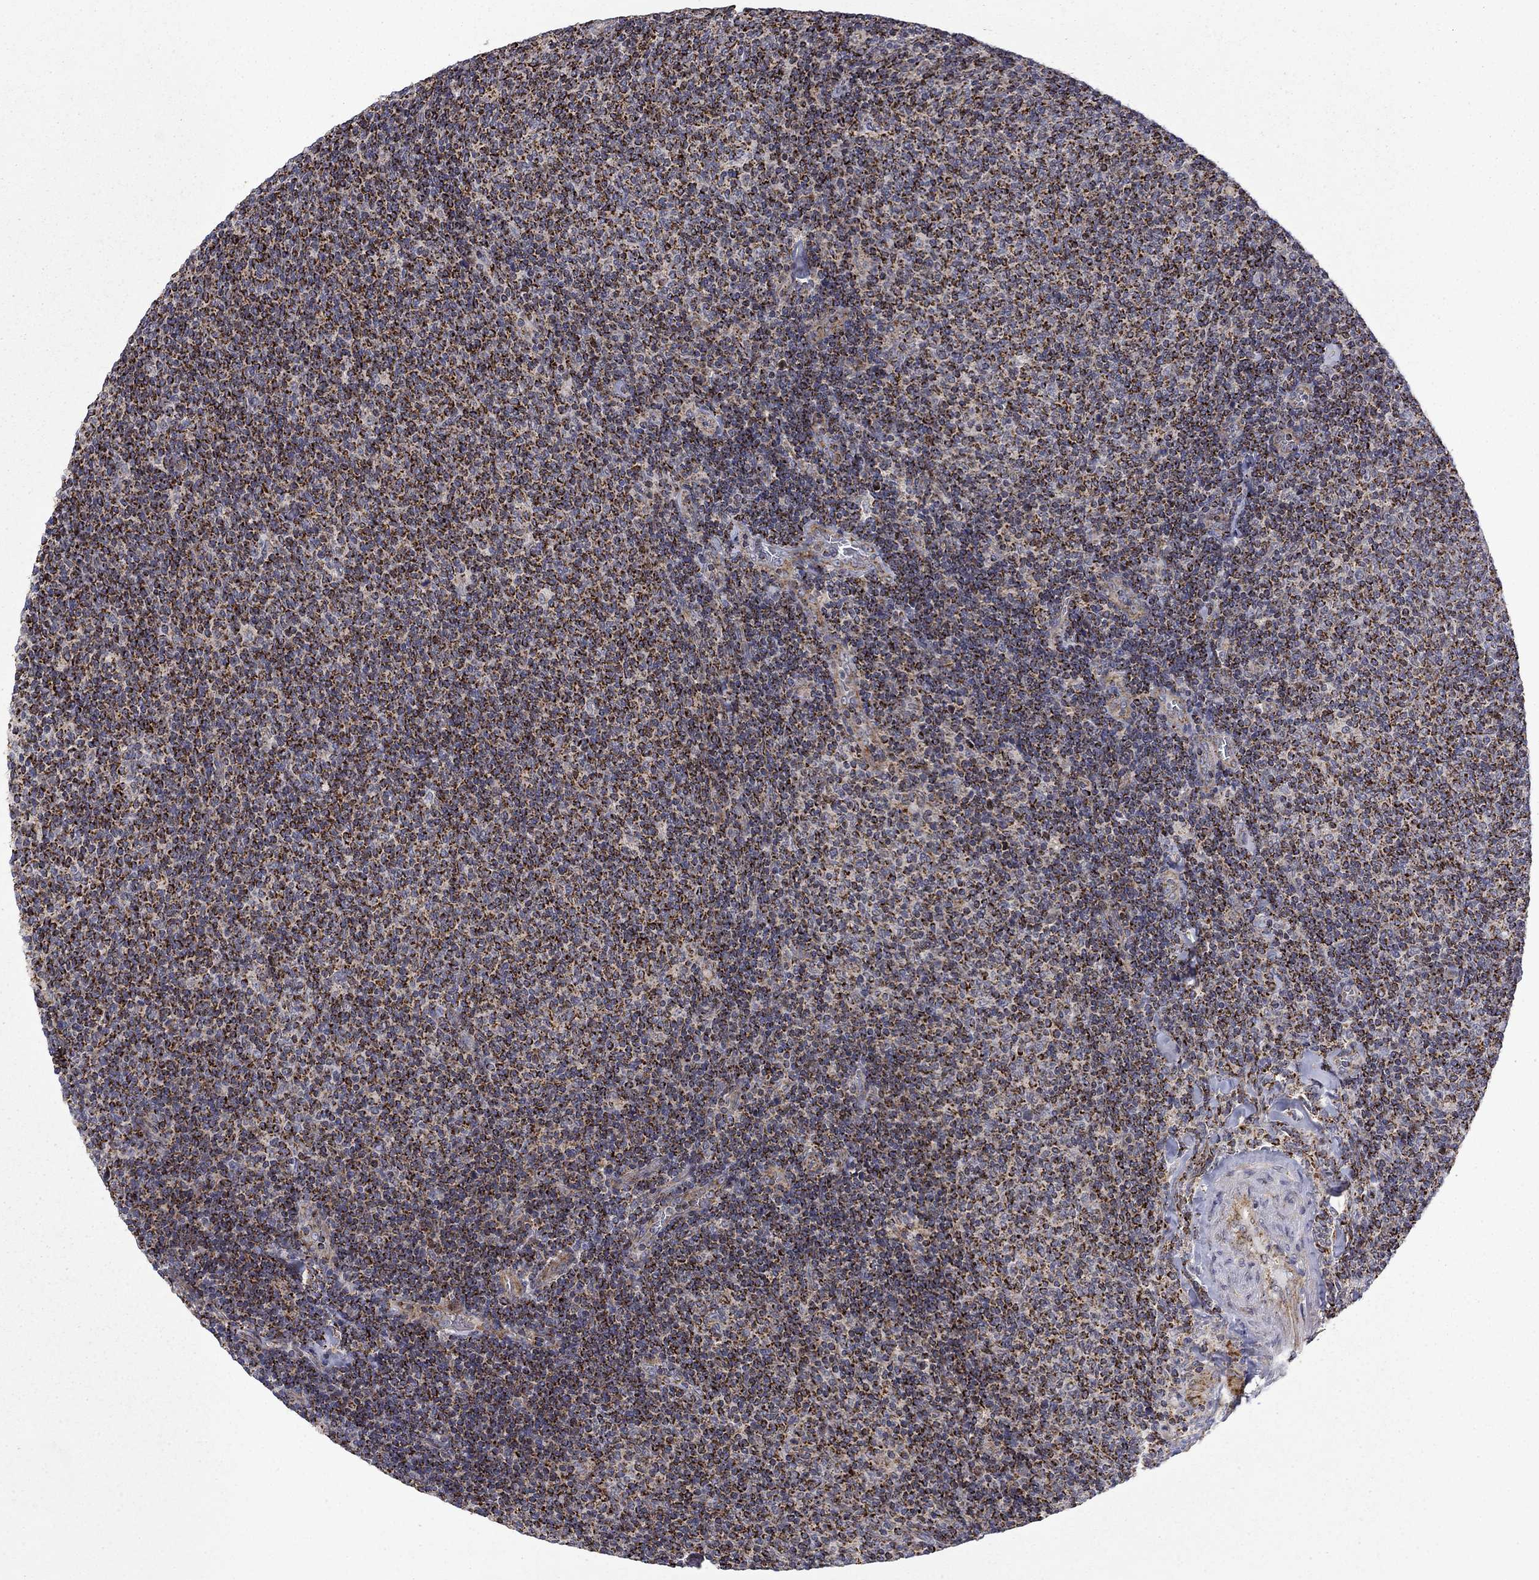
{"staining": {"intensity": "strong", "quantity": ">75%", "location": "cytoplasmic/membranous"}, "tissue": "lymphoma", "cell_type": "Tumor cells", "image_type": "cancer", "snomed": [{"axis": "morphology", "description": "Malignant lymphoma, non-Hodgkin's type, Low grade"}, {"axis": "topography", "description": "Lymph node"}], "caption": "High-magnification brightfield microscopy of lymphoma stained with DAB (brown) and counterstained with hematoxylin (blue). tumor cells exhibit strong cytoplasmic/membranous positivity is appreciated in about>75% of cells.", "gene": "PCBP3", "patient": {"sex": "male", "age": 52}}